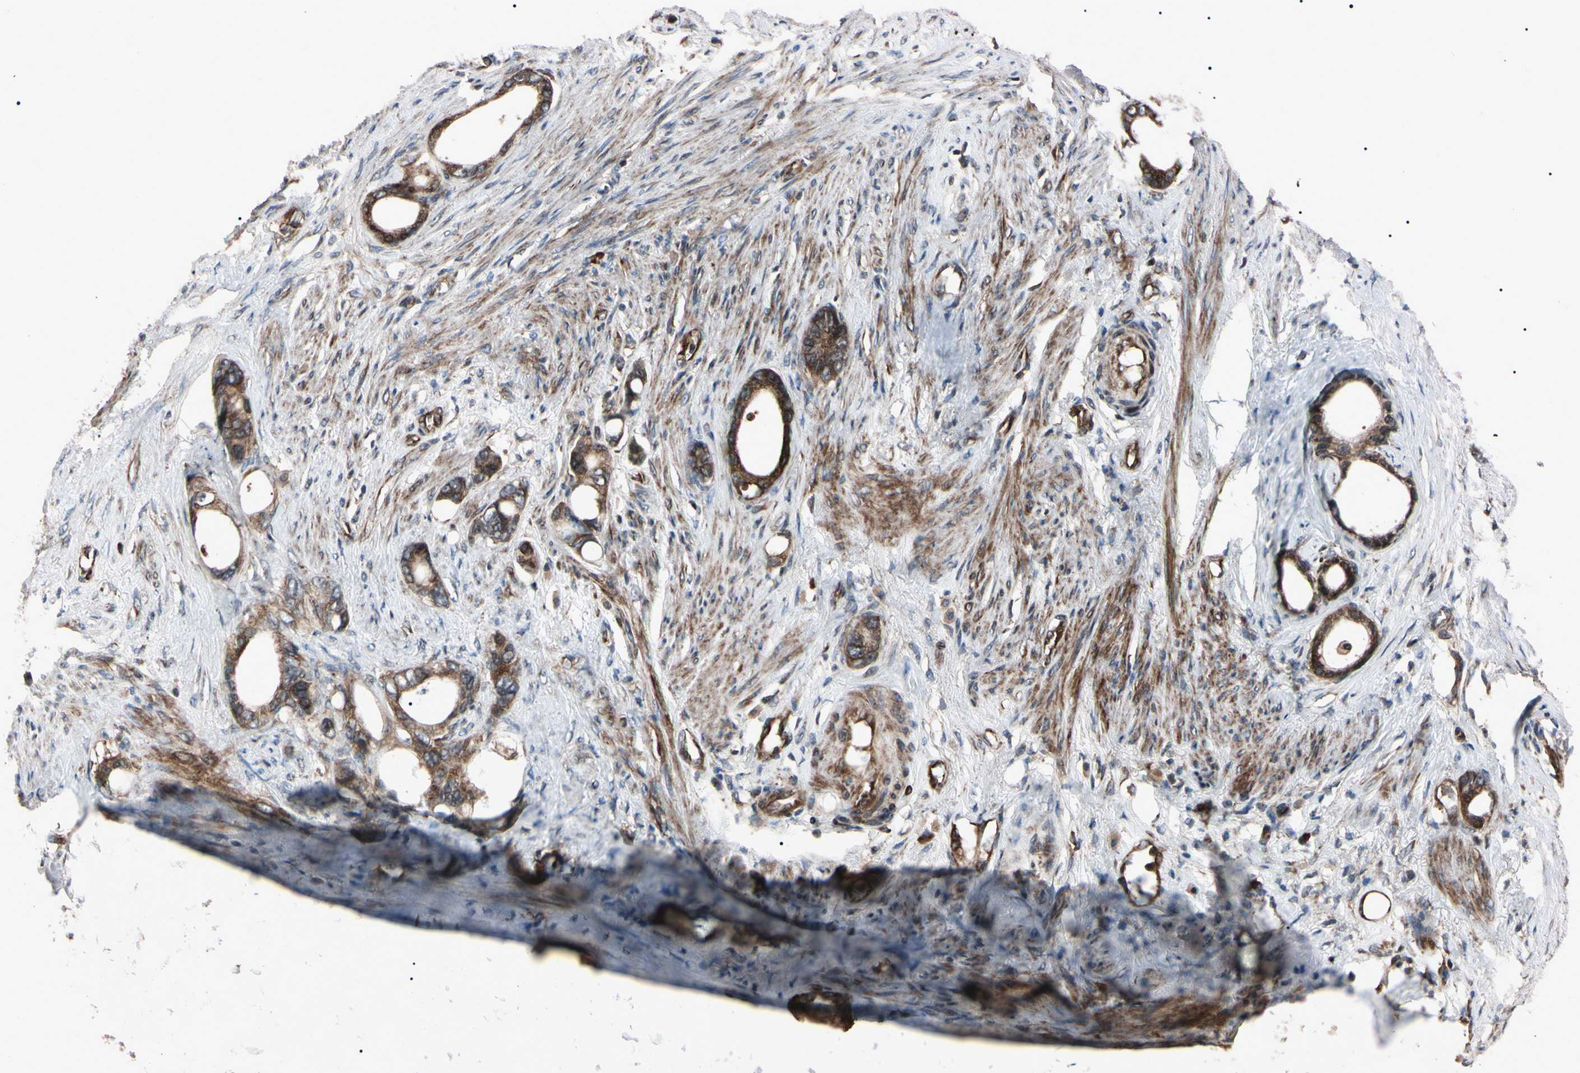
{"staining": {"intensity": "strong", "quantity": ">75%", "location": "cytoplasmic/membranous"}, "tissue": "stomach cancer", "cell_type": "Tumor cells", "image_type": "cancer", "snomed": [{"axis": "morphology", "description": "Adenocarcinoma, NOS"}, {"axis": "topography", "description": "Stomach"}], "caption": "An image of adenocarcinoma (stomach) stained for a protein exhibits strong cytoplasmic/membranous brown staining in tumor cells. (DAB IHC, brown staining for protein, blue staining for nuclei).", "gene": "GUCY1B1", "patient": {"sex": "female", "age": 75}}